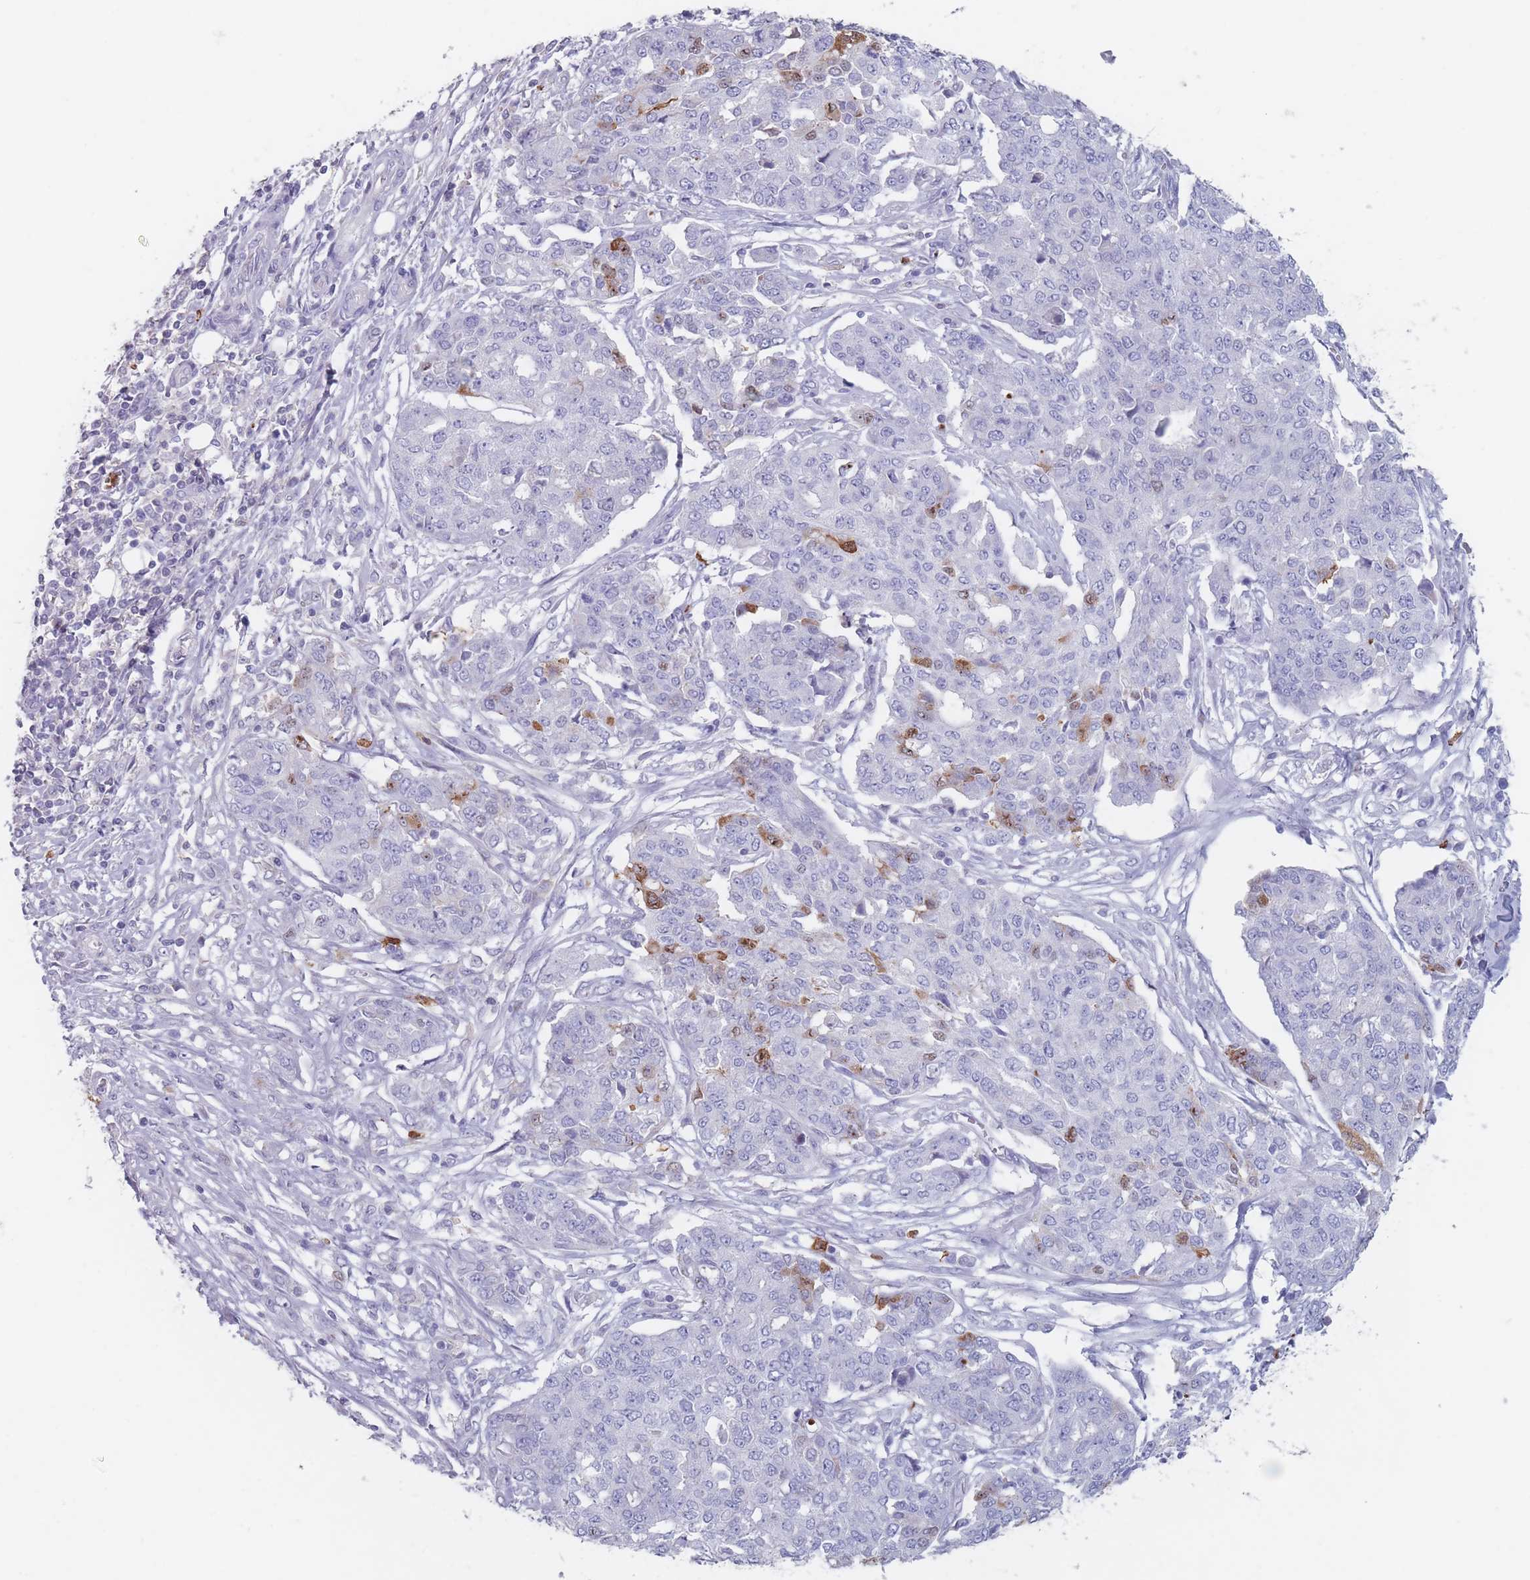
{"staining": {"intensity": "negative", "quantity": "none", "location": "none"}, "tissue": "ovarian cancer", "cell_type": "Tumor cells", "image_type": "cancer", "snomed": [{"axis": "morphology", "description": "Cystadenocarcinoma, serous, NOS"}, {"axis": "topography", "description": "Soft tissue"}, {"axis": "topography", "description": "Ovary"}], "caption": "Ovarian cancer (serous cystadenocarcinoma) was stained to show a protein in brown. There is no significant expression in tumor cells. The staining was performed using DAB (3,3'-diaminobenzidine) to visualize the protein expression in brown, while the nuclei were stained in blue with hematoxylin (Magnification: 20x).", "gene": "ATP1A3", "patient": {"sex": "female", "age": 57}}